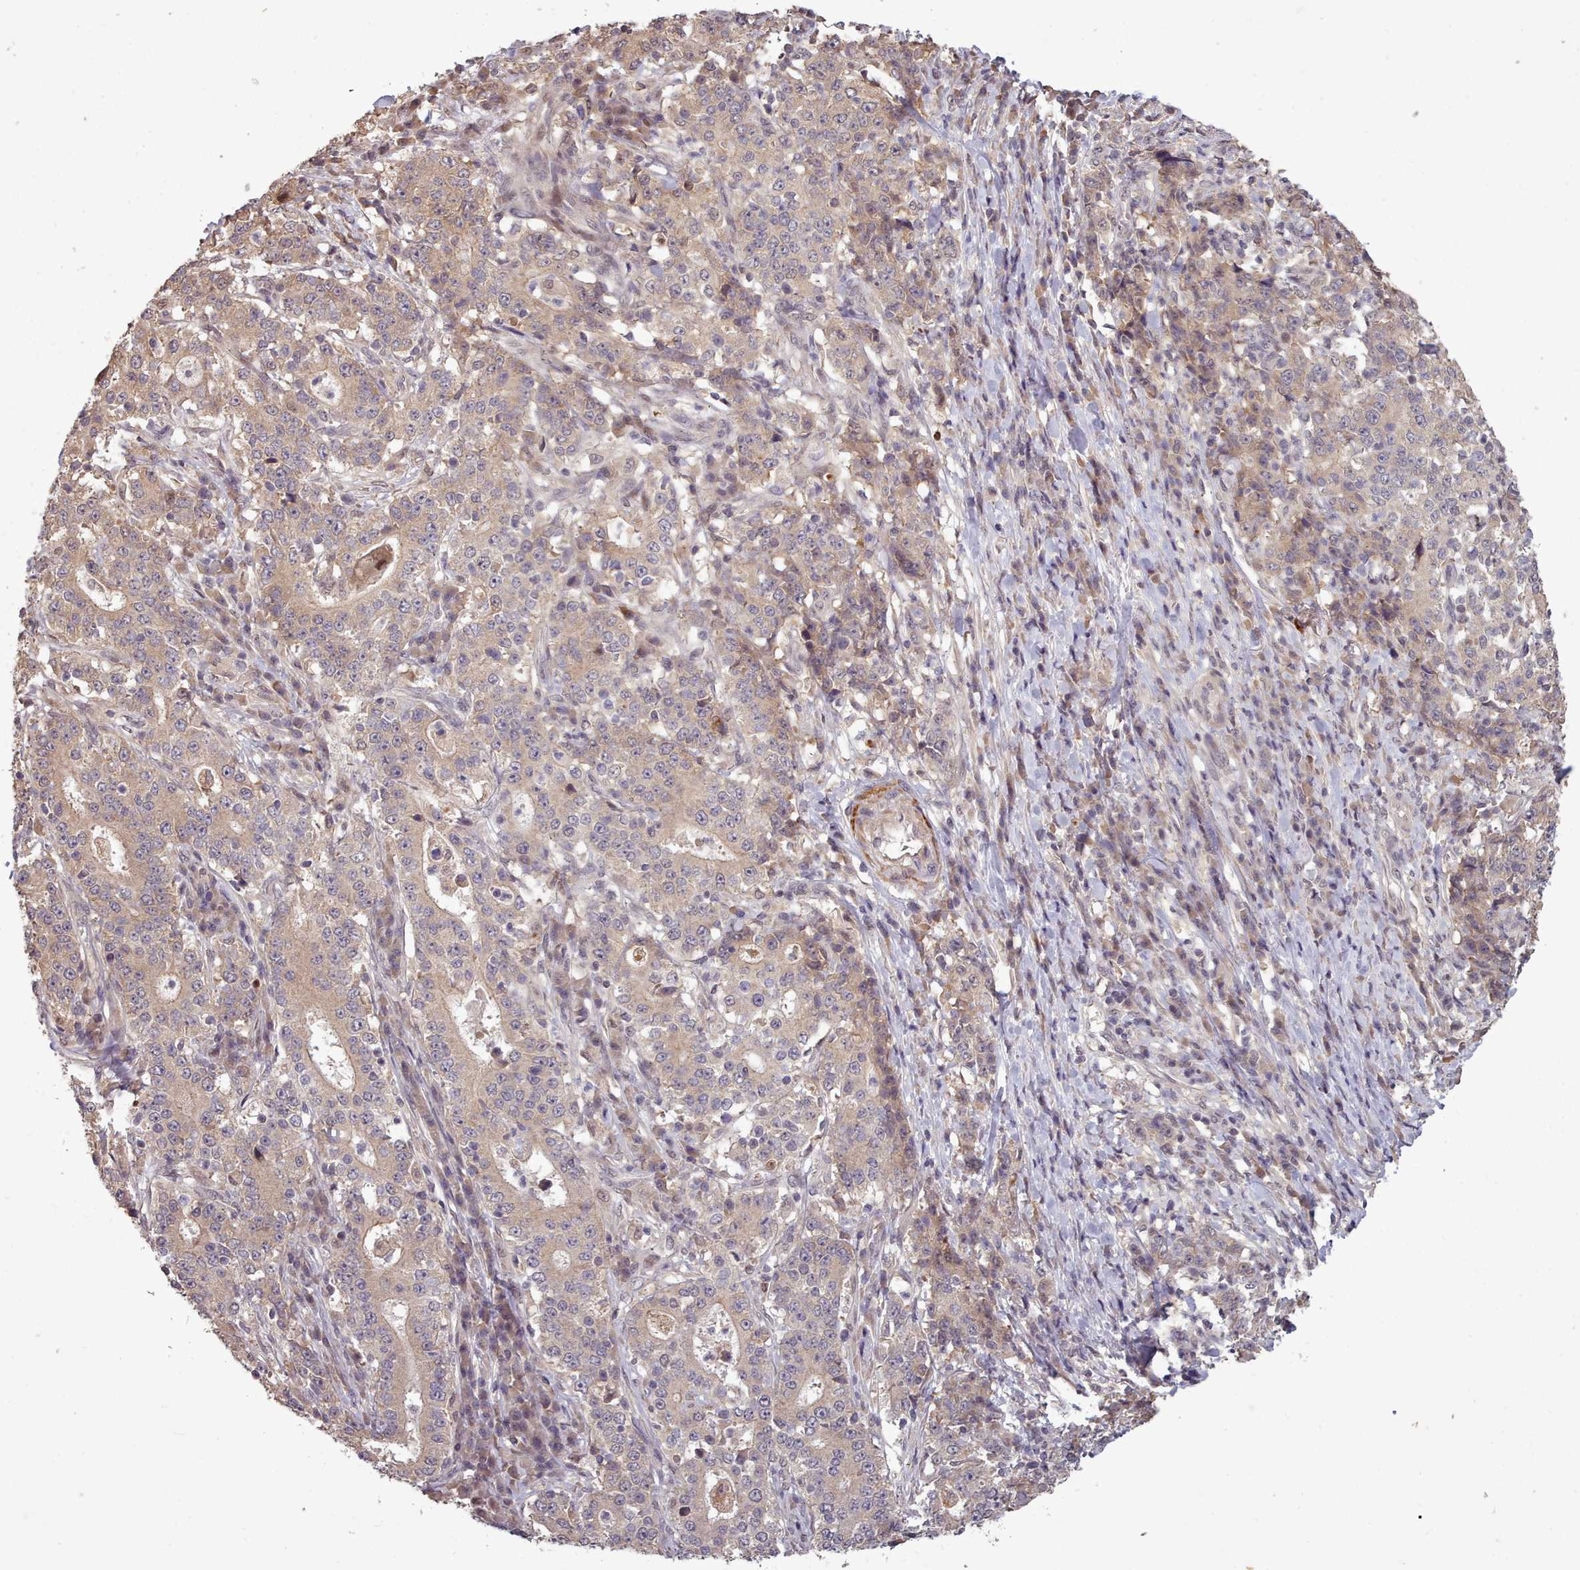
{"staining": {"intensity": "weak", "quantity": "25%-75%", "location": "cytoplasmic/membranous"}, "tissue": "stomach cancer", "cell_type": "Tumor cells", "image_type": "cancer", "snomed": [{"axis": "morphology", "description": "Normal tissue, NOS"}, {"axis": "morphology", "description": "Adenocarcinoma, NOS"}, {"axis": "topography", "description": "Stomach, upper"}, {"axis": "topography", "description": "Stomach"}], "caption": "Adenocarcinoma (stomach) was stained to show a protein in brown. There is low levels of weak cytoplasmic/membranous expression in about 25%-75% of tumor cells.", "gene": "CDC6", "patient": {"sex": "male", "age": 59}}